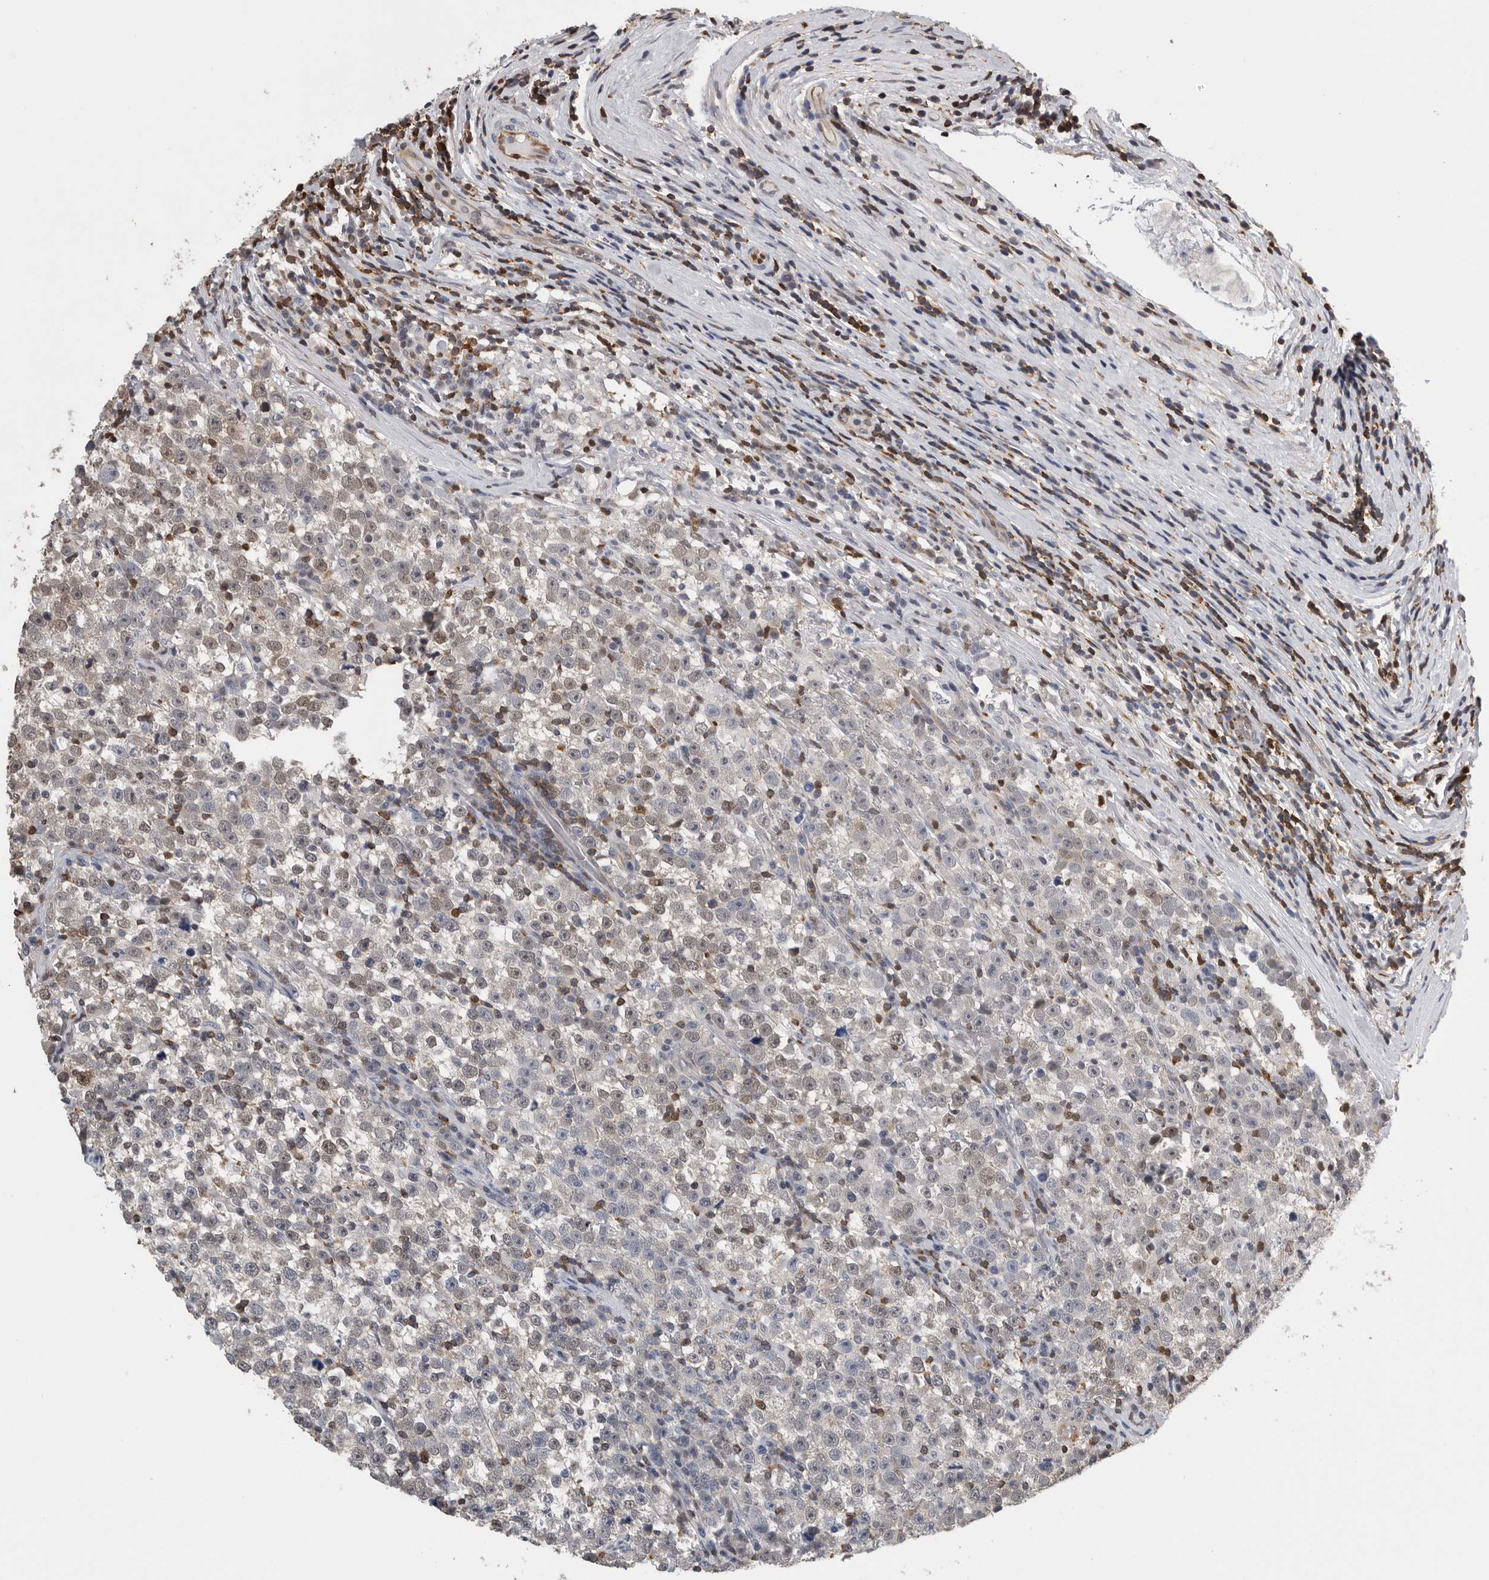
{"staining": {"intensity": "weak", "quantity": "25%-75%", "location": "nuclear"}, "tissue": "testis cancer", "cell_type": "Tumor cells", "image_type": "cancer", "snomed": [{"axis": "morphology", "description": "Normal tissue, NOS"}, {"axis": "morphology", "description": "Seminoma, NOS"}, {"axis": "topography", "description": "Testis"}], "caption": "Tumor cells show low levels of weak nuclear expression in about 25%-75% of cells in human testis seminoma. (DAB IHC with brightfield microscopy, high magnification).", "gene": "PDCD4", "patient": {"sex": "male", "age": 43}}